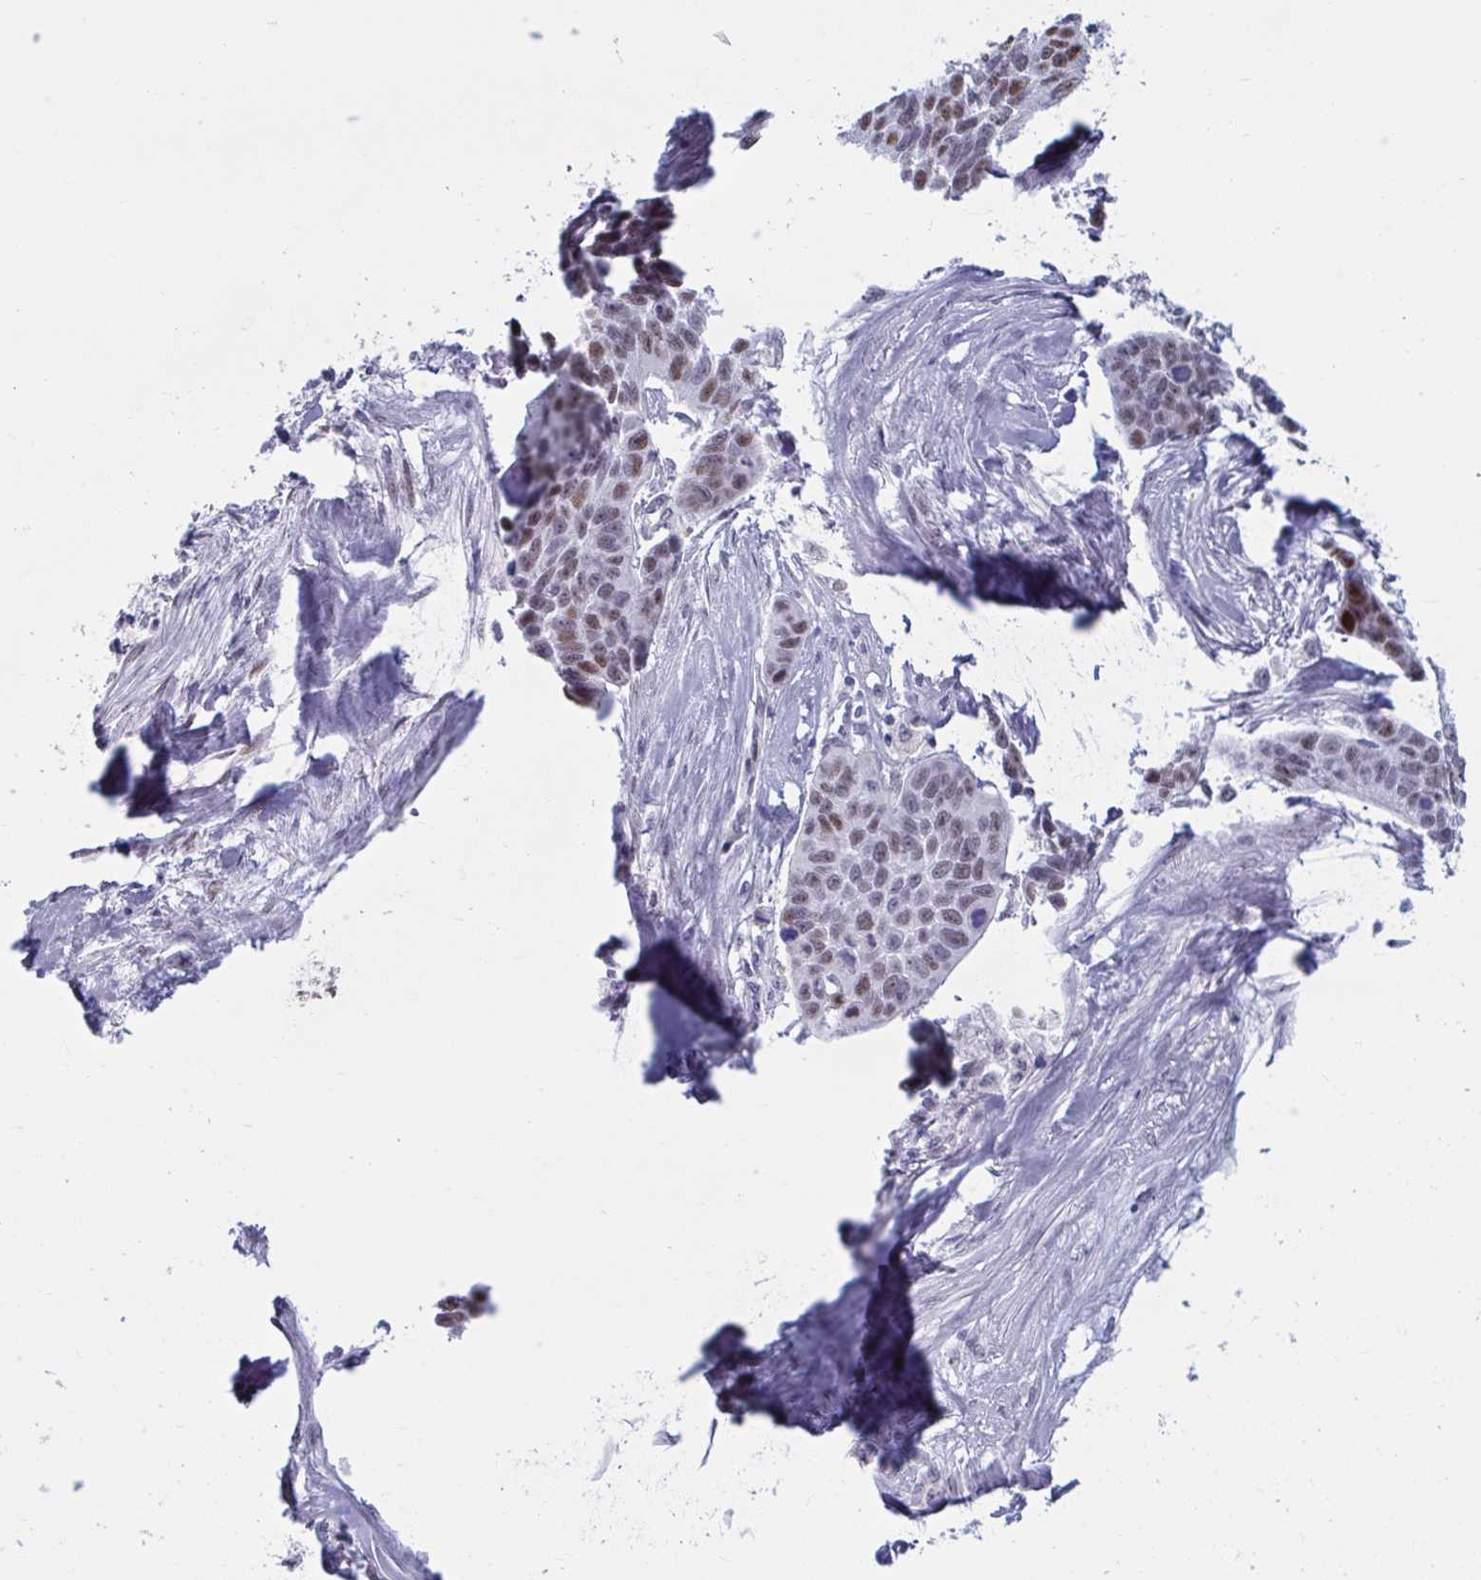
{"staining": {"intensity": "moderate", "quantity": "25%-75%", "location": "nuclear"}, "tissue": "lung cancer", "cell_type": "Tumor cells", "image_type": "cancer", "snomed": [{"axis": "morphology", "description": "Squamous cell carcinoma, NOS"}, {"axis": "topography", "description": "Lung"}], "caption": "Squamous cell carcinoma (lung) tissue reveals moderate nuclear expression in approximately 25%-75% of tumor cells, visualized by immunohistochemistry.", "gene": "MSMB", "patient": {"sex": "male", "age": 62}}